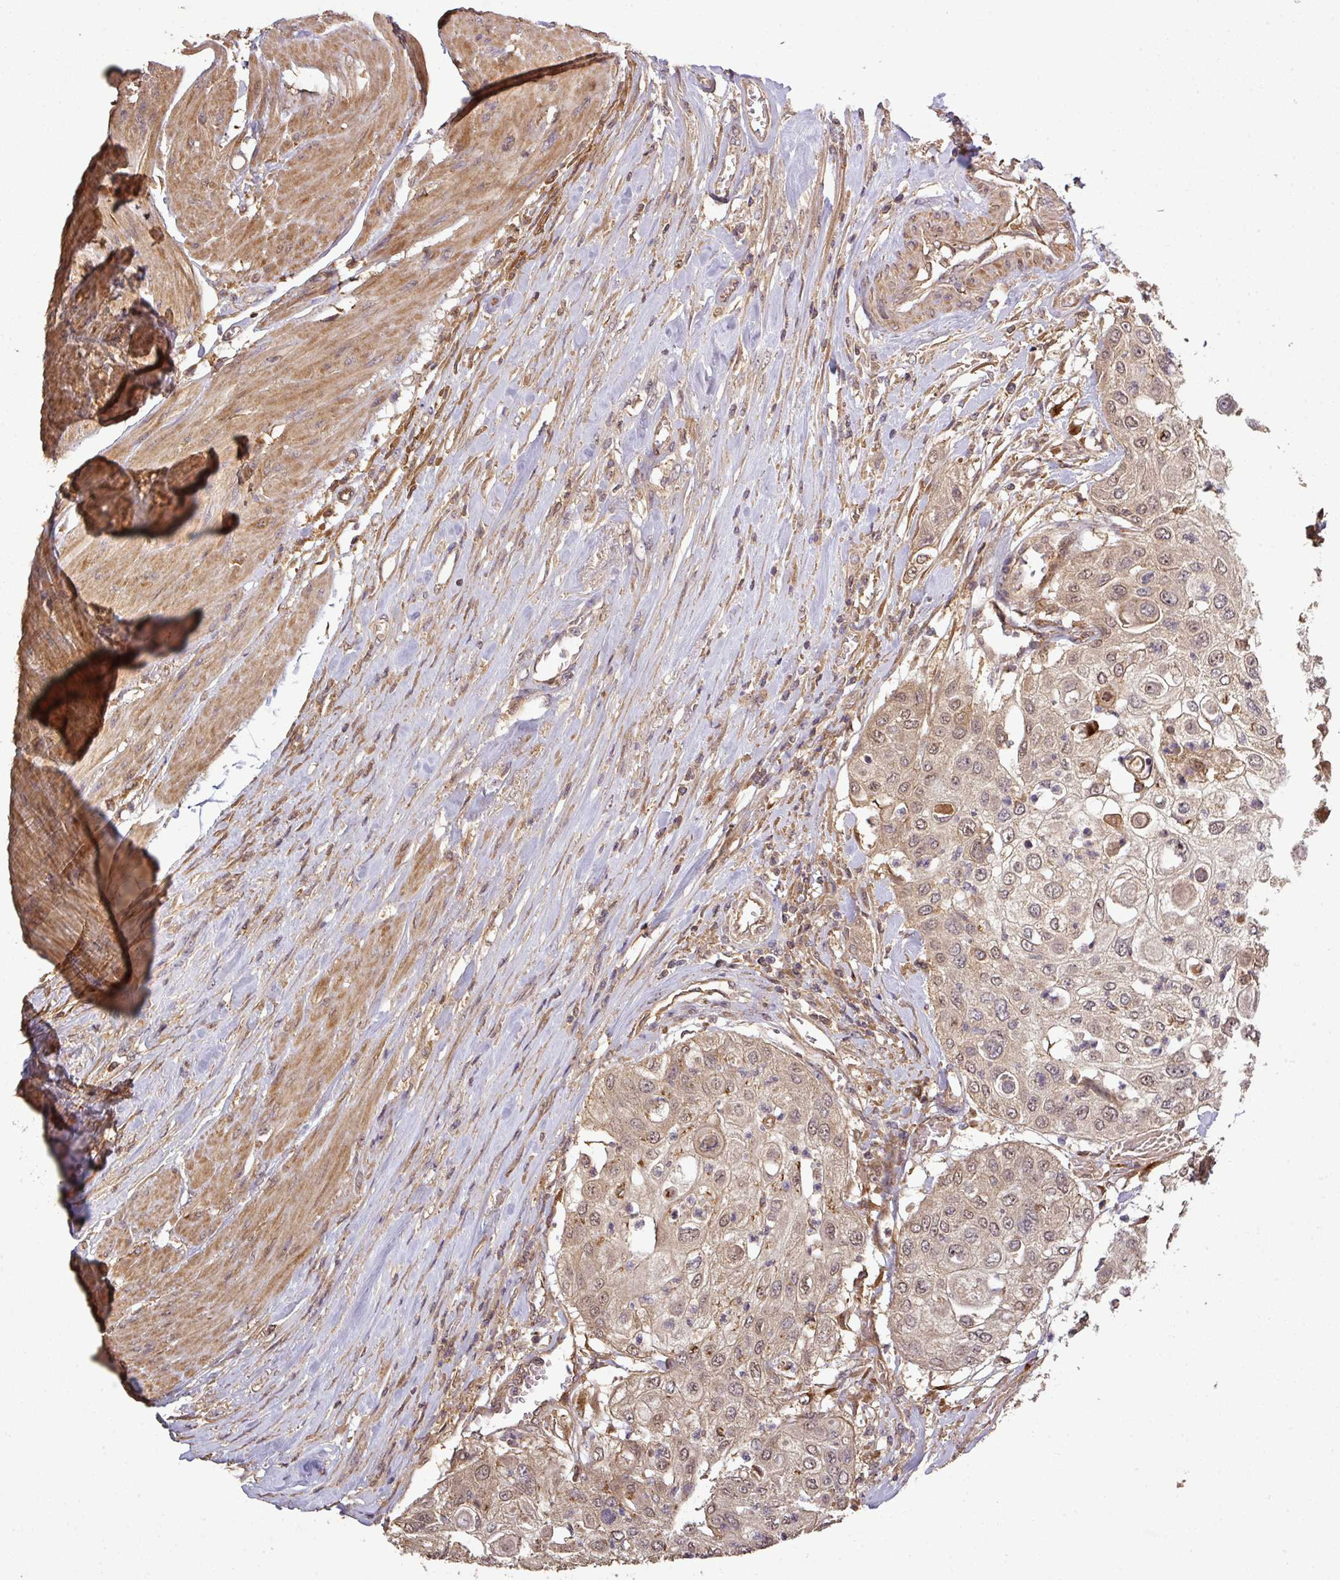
{"staining": {"intensity": "weak", "quantity": ">75%", "location": "cytoplasmic/membranous,nuclear"}, "tissue": "urothelial cancer", "cell_type": "Tumor cells", "image_type": "cancer", "snomed": [{"axis": "morphology", "description": "Urothelial carcinoma, High grade"}, {"axis": "topography", "description": "Urinary bladder"}], "caption": "DAB immunohistochemical staining of urothelial cancer shows weak cytoplasmic/membranous and nuclear protein positivity in about >75% of tumor cells. The protein of interest is shown in brown color, while the nuclei are stained blue.", "gene": "ISLR", "patient": {"sex": "female", "age": 79}}